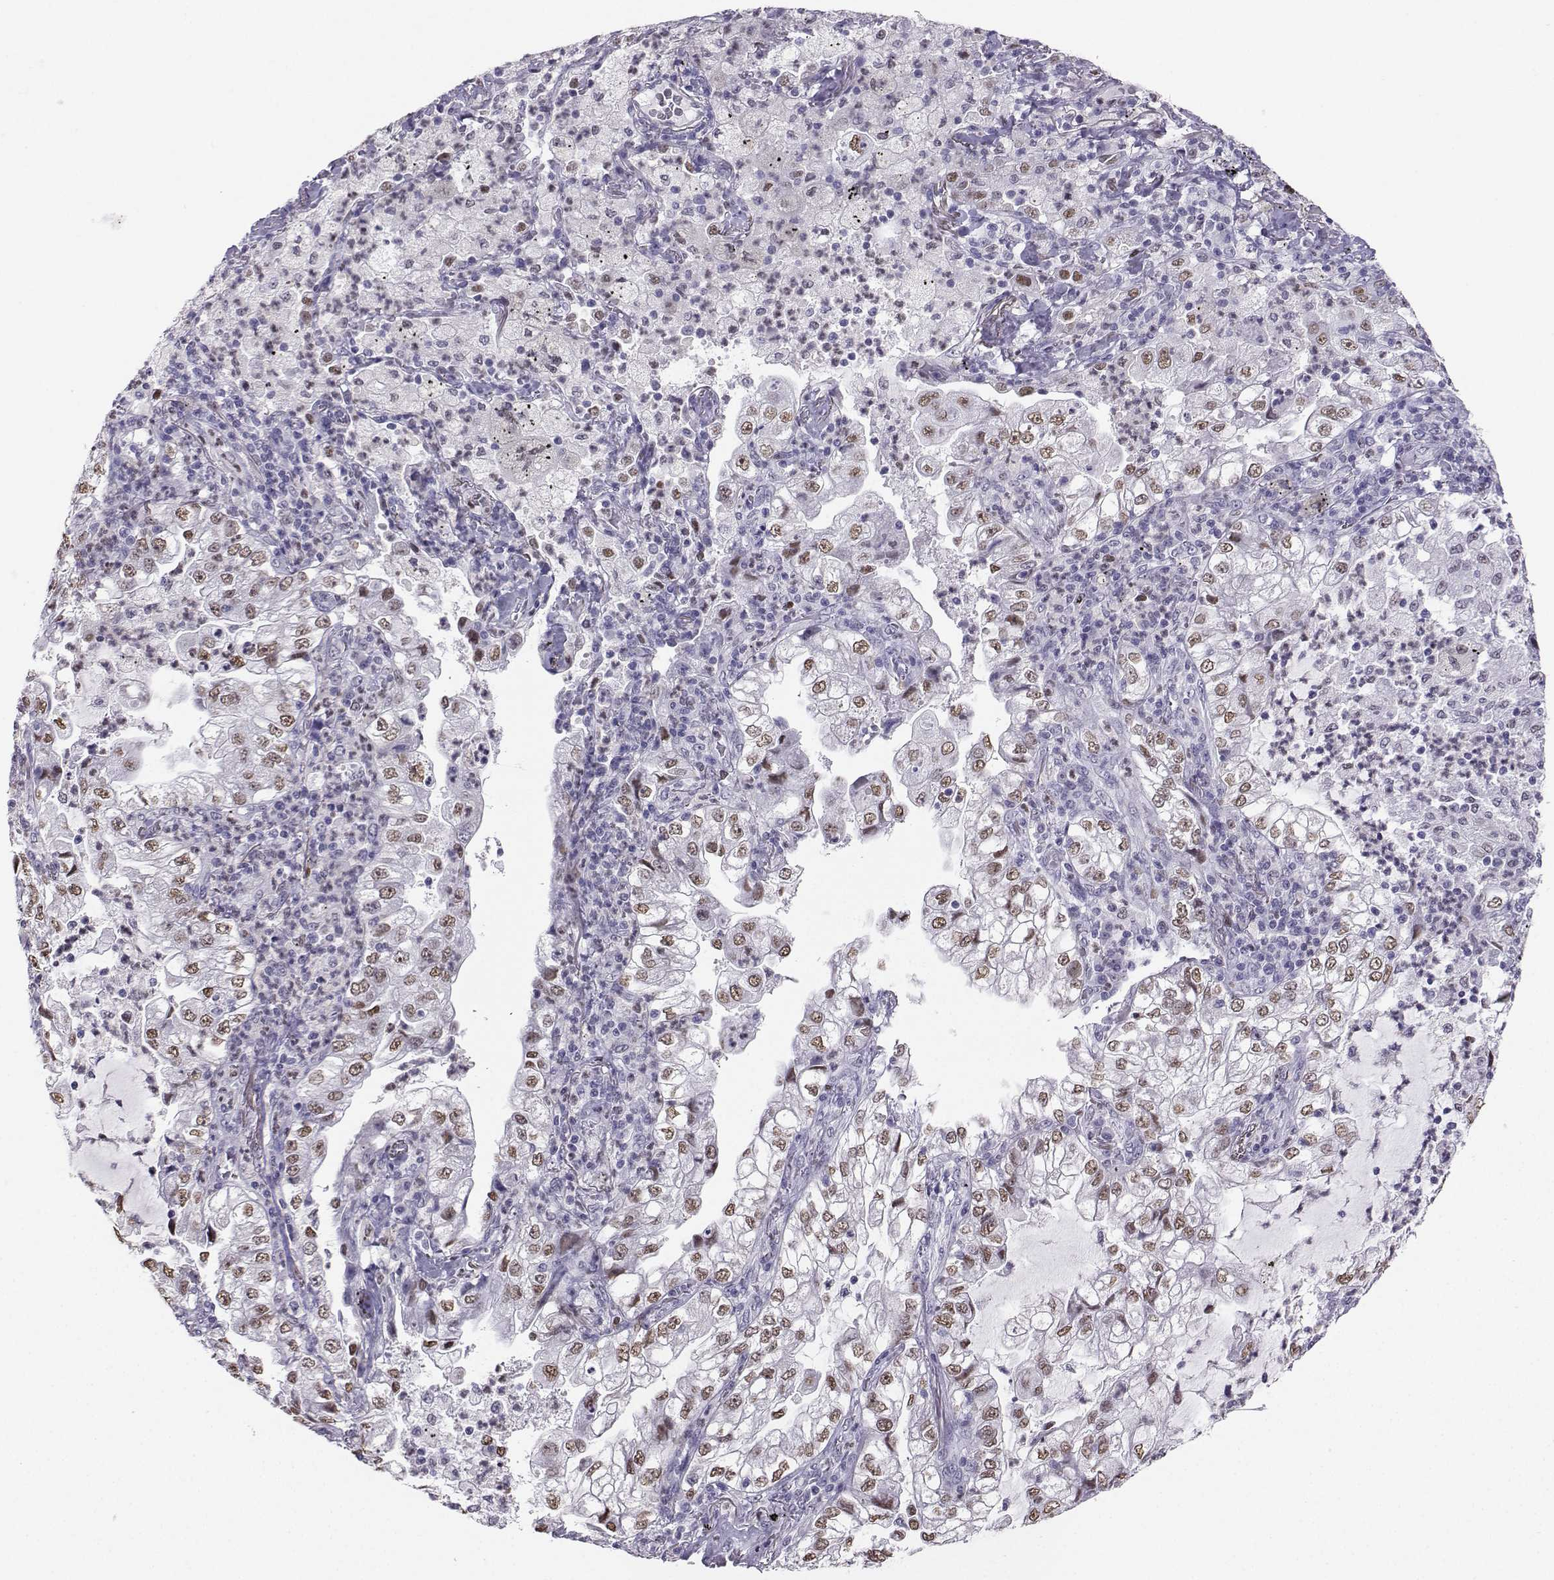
{"staining": {"intensity": "moderate", "quantity": ">75%", "location": "nuclear"}, "tissue": "lung cancer", "cell_type": "Tumor cells", "image_type": "cancer", "snomed": [{"axis": "morphology", "description": "Adenocarcinoma, NOS"}, {"axis": "topography", "description": "Lung"}], "caption": "Immunohistochemistry histopathology image of lung cancer (adenocarcinoma) stained for a protein (brown), which demonstrates medium levels of moderate nuclear expression in approximately >75% of tumor cells.", "gene": "TEDC2", "patient": {"sex": "female", "age": 73}}